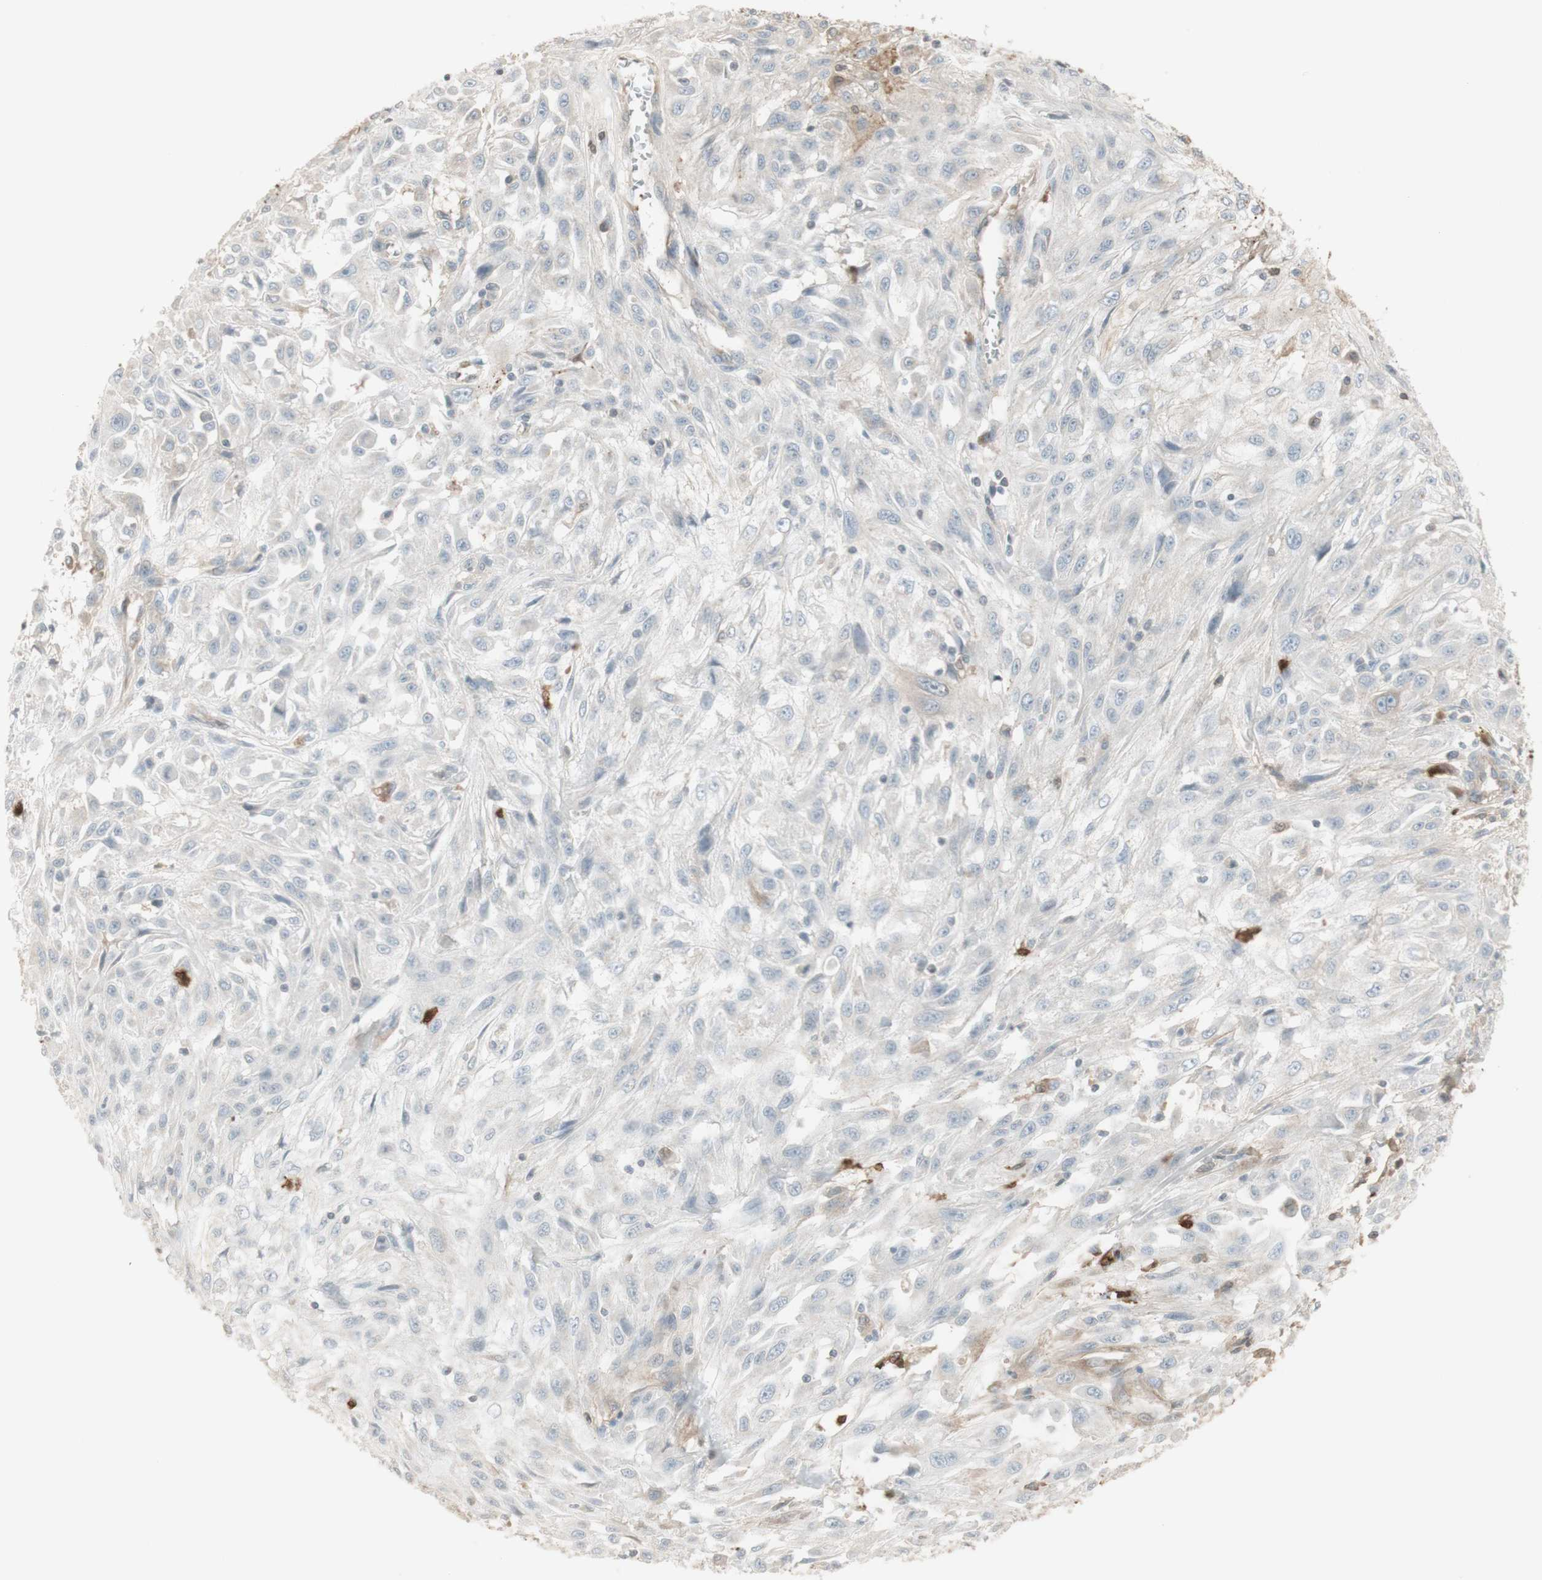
{"staining": {"intensity": "negative", "quantity": "none", "location": "none"}, "tissue": "skin cancer", "cell_type": "Tumor cells", "image_type": "cancer", "snomed": [{"axis": "morphology", "description": "Squamous cell carcinoma, NOS"}, {"axis": "topography", "description": "Skin"}], "caption": "Histopathology image shows no significant protein staining in tumor cells of skin cancer. (Brightfield microscopy of DAB IHC at high magnification).", "gene": "NID1", "patient": {"sex": "male", "age": 75}}